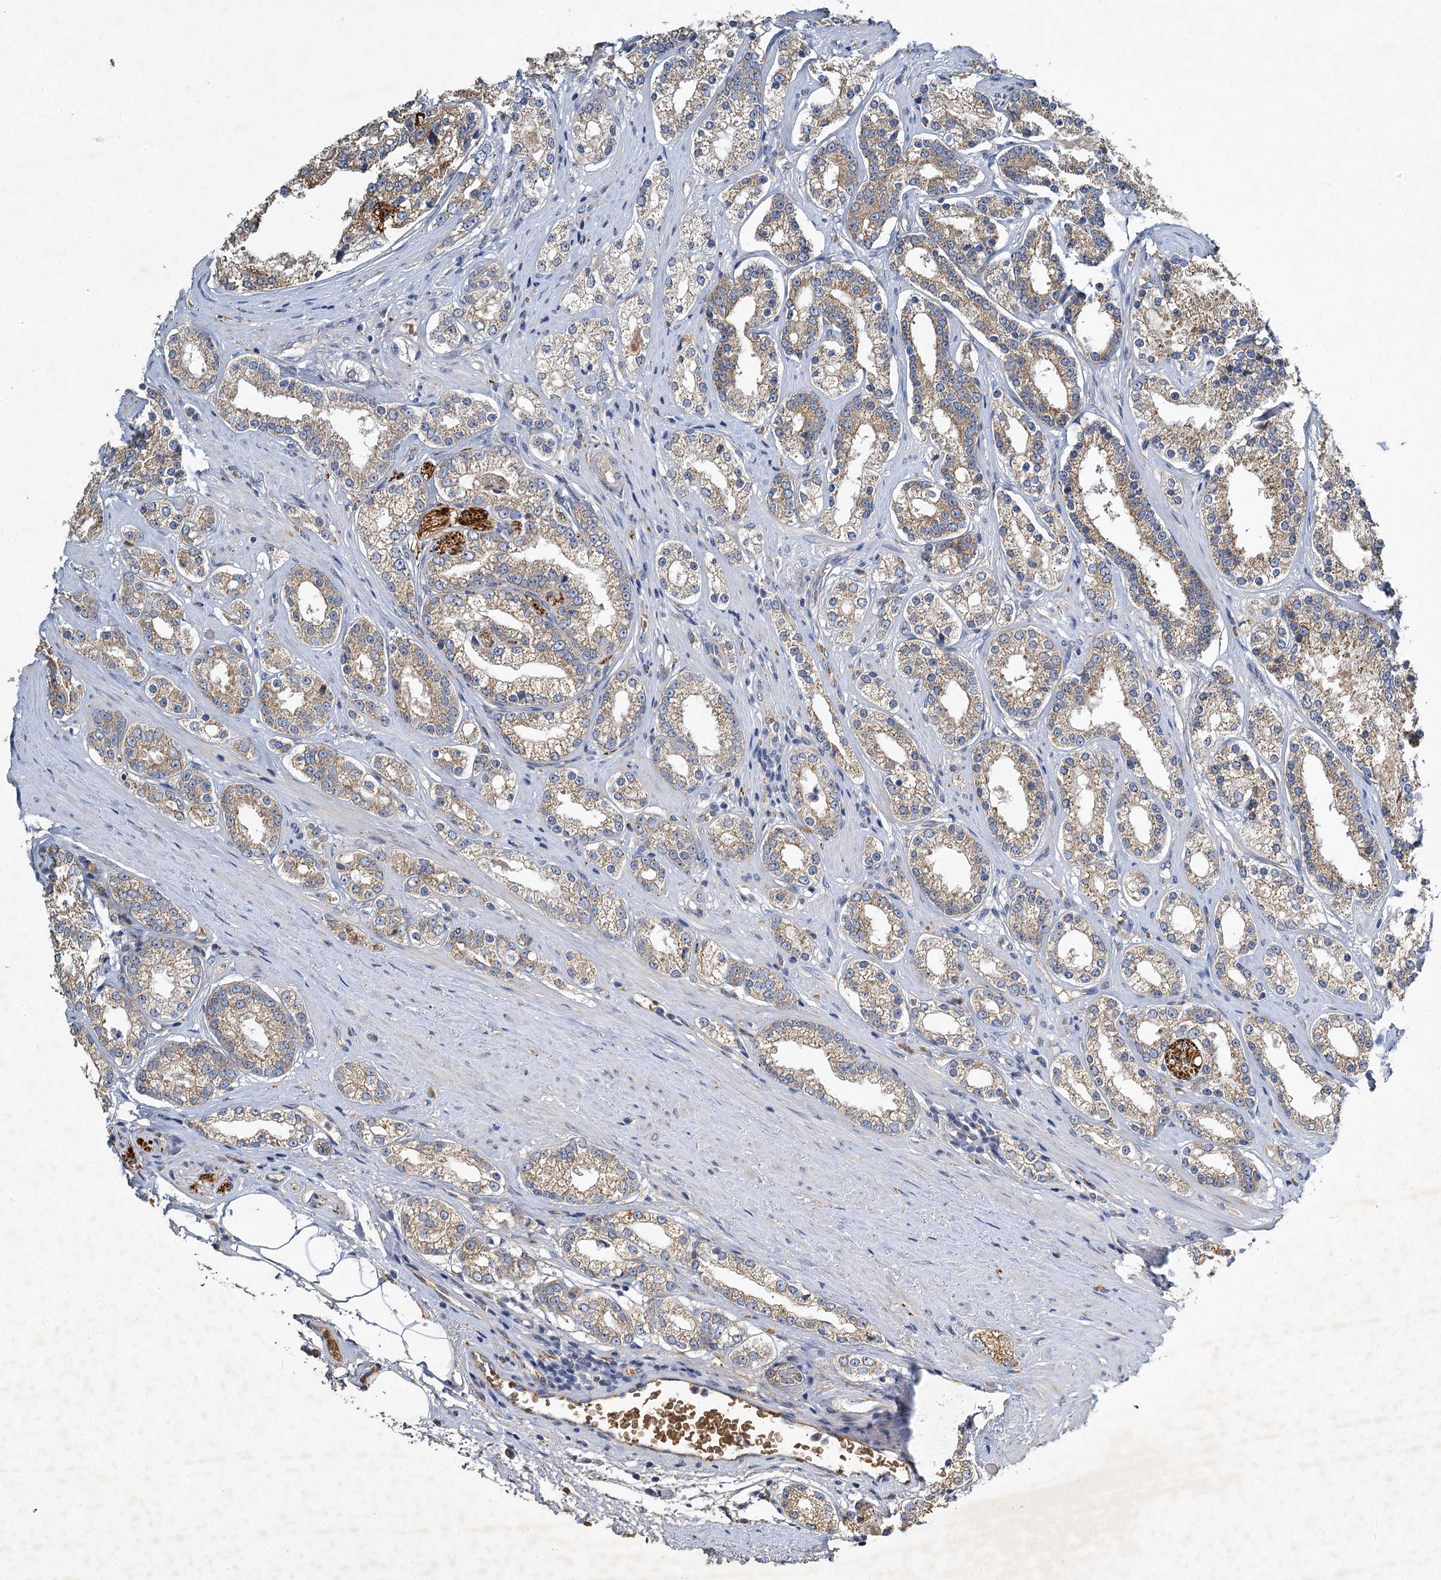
{"staining": {"intensity": "moderate", "quantity": "25%-75%", "location": "cytoplasmic/membranous"}, "tissue": "prostate cancer", "cell_type": "Tumor cells", "image_type": "cancer", "snomed": [{"axis": "morphology", "description": "Normal tissue, NOS"}, {"axis": "morphology", "description": "Adenocarcinoma, High grade"}, {"axis": "topography", "description": "Prostate"}], "caption": "A micrograph showing moderate cytoplasmic/membranous positivity in about 25%-75% of tumor cells in prostate cancer (adenocarcinoma (high-grade)), as visualized by brown immunohistochemical staining.", "gene": "BCS1L", "patient": {"sex": "male", "age": 83}}